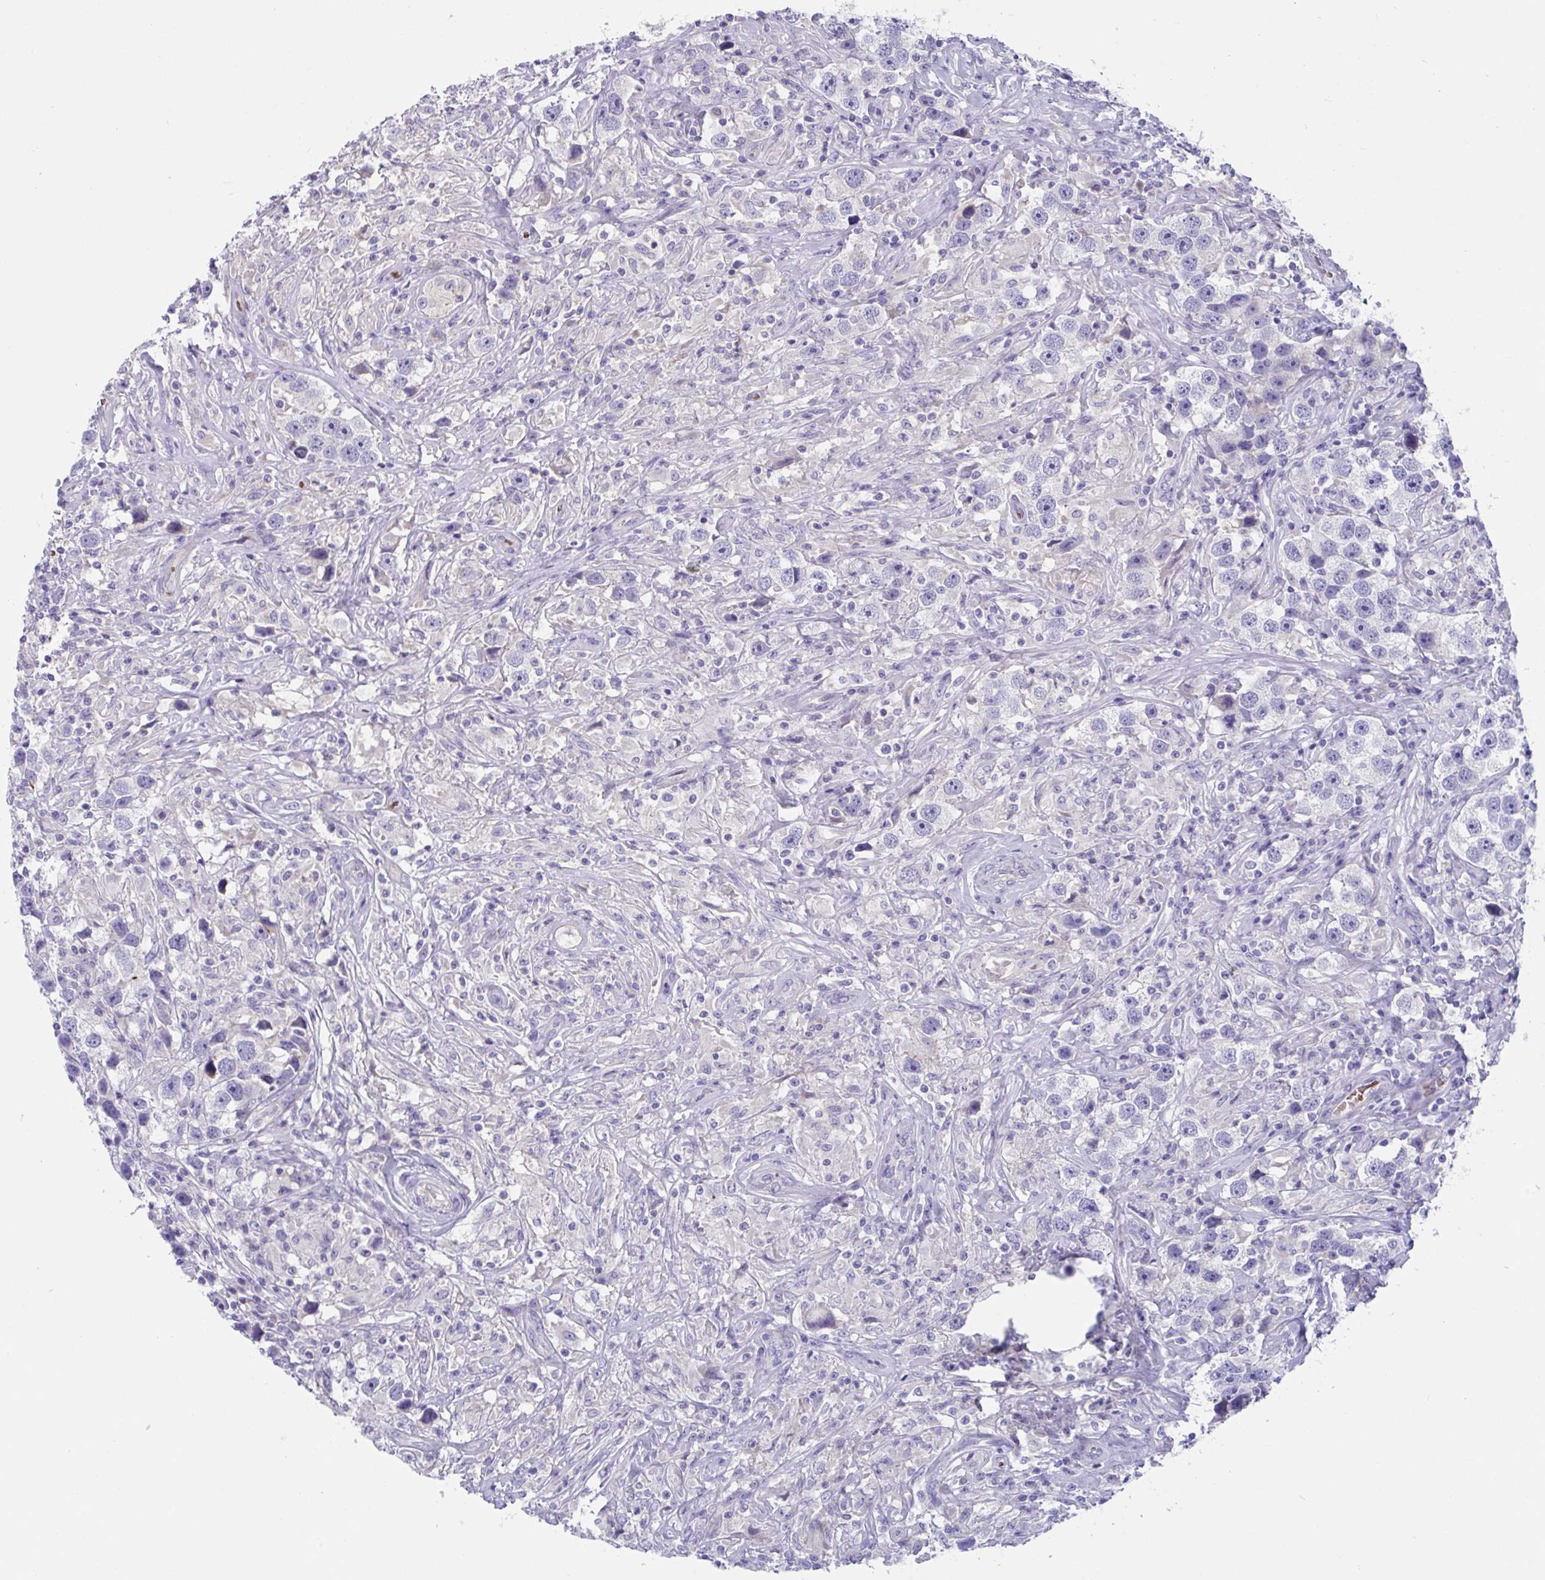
{"staining": {"intensity": "negative", "quantity": "none", "location": "none"}, "tissue": "testis cancer", "cell_type": "Tumor cells", "image_type": "cancer", "snomed": [{"axis": "morphology", "description": "Seminoma, NOS"}, {"axis": "topography", "description": "Testis"}], "caption": "Testis cancer (seminoma) stained for a protein using IHC demonstrates no positivity tumor cells.", "gene": "TTC30B", "patient": {"sex": "male", "age": 49}}